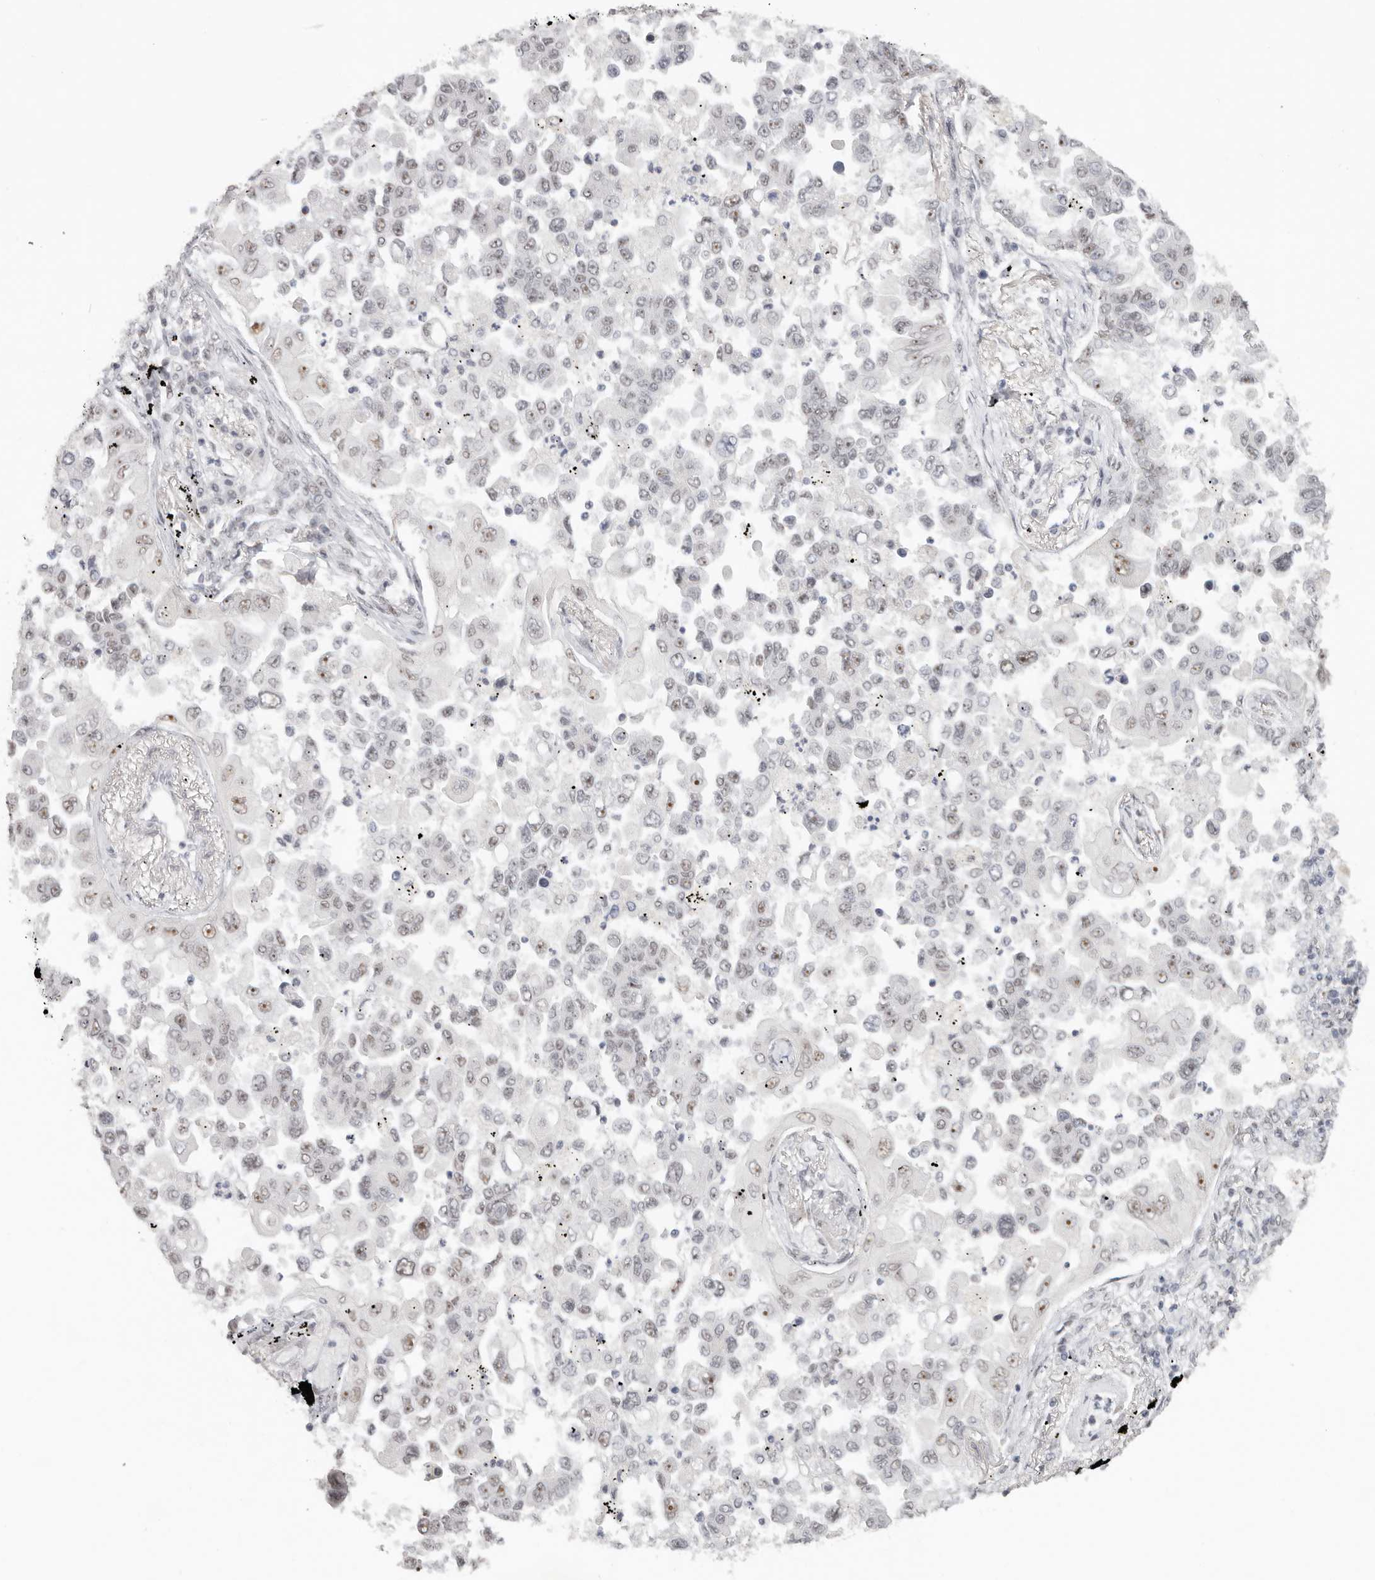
{"staining": {"intensity": "weak", "quantity": "<25%", "location": "nuclear"}, "tissue": "lung cancer", "cell_type": "Tumor cells", "image_type": "cancer", "snomed": [{"axis": "morphology", "description": "Adenocarcinoma, NOS"}, {"axis": "topography", "description": "Lung"}], "caption": "Immunohistochemistry micrograph of neoplastic tissue: adenocarcinoma (lung) stained with DAB (3,3'-diaminobenzidine) shows no significant protein positivity in tumor cells.", "gene": "LARP7", "patient": {"sex": "female", "age": 67}}